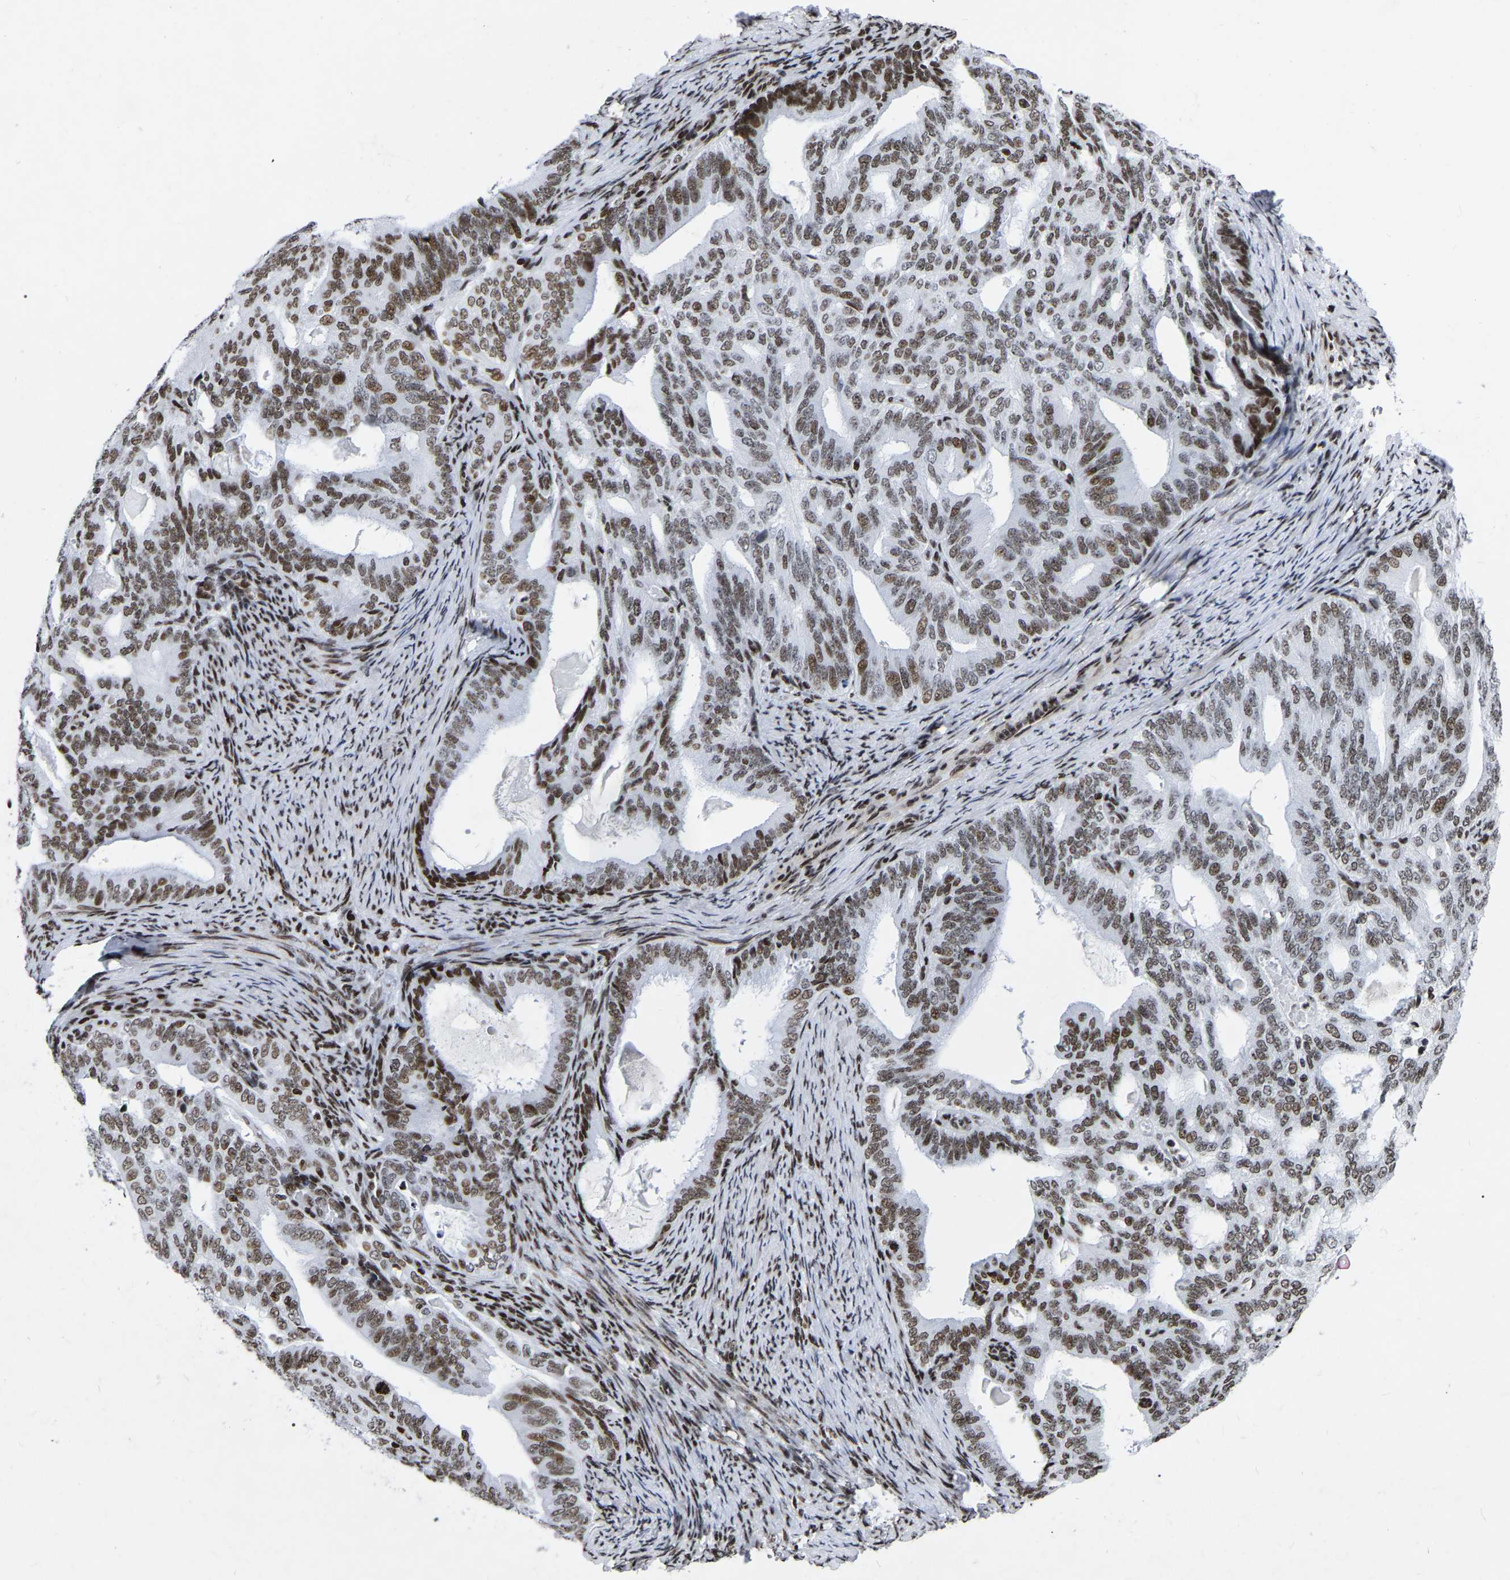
{"staining": {"intensity": "moderate", "quantity": ">75%", "location": "nuclear"}, "tissue": "endometrial cancer", "cell_type": "Tumor cells", "image_type": "cancer", "snomed": [{"axis": "morphology", "description": "Adenocarcinoma, NOS"}, {"axis": "topography", "description": "Endometrium"}], "caption": "A medium amount of moderate nuclear expression is seen in about >75% of tumor cells in adenocarcinoma (endometrial) tissue.", "gene": "PRCC", "patient": {"sex": "female", "age": 58}}